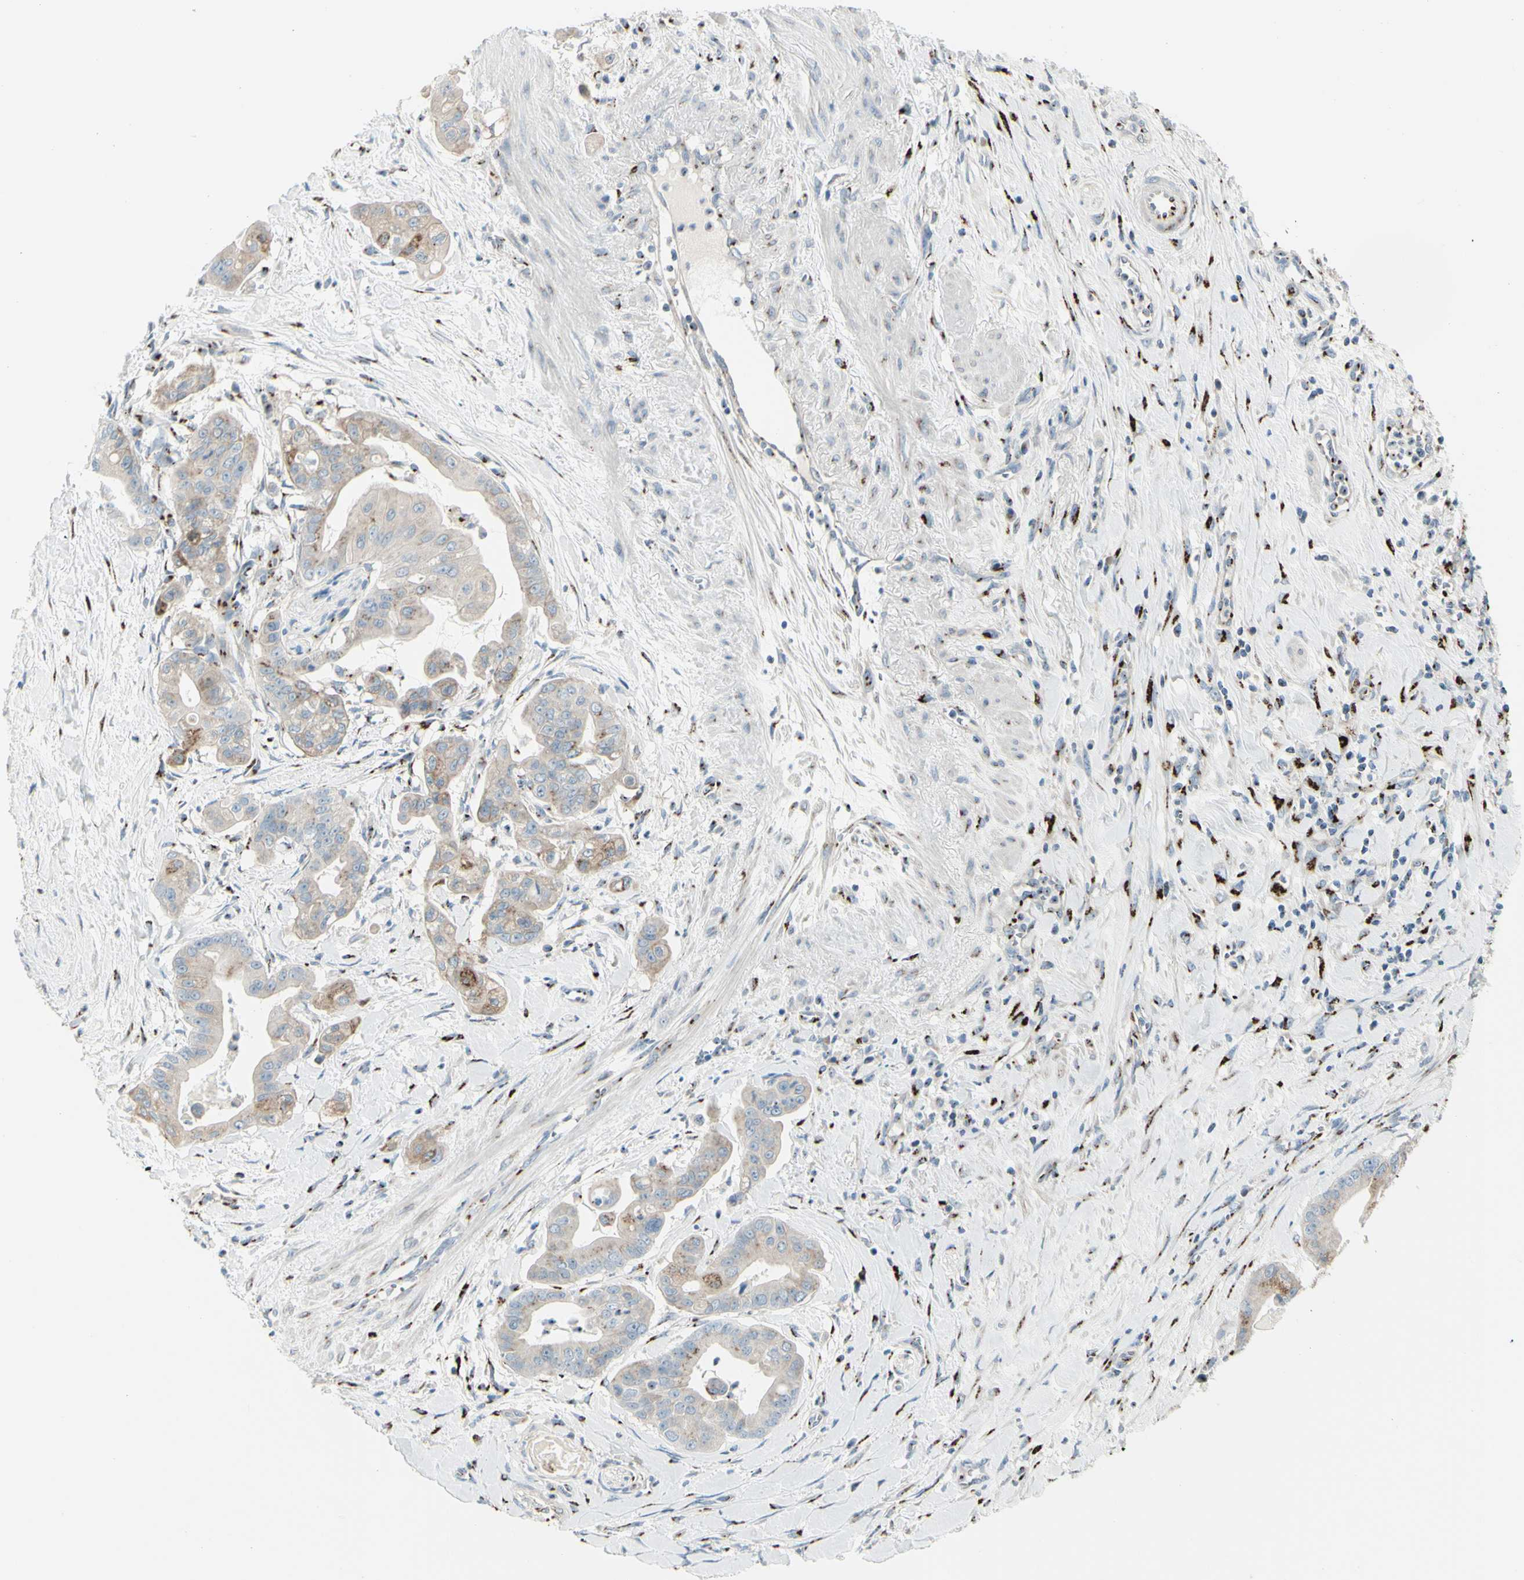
{"staining": {"intensity": "weak", "quantity": "25%-75%", "location": "cytoplasmic/membranous"}, "tissue": "pancreatic cancer", "cell_type": "Tumor cells", "image_type": "cancer", "snomed": [{"axis": "morphology", "description": "Adenocarcinoma, NOS"}, {"axis": "topography", "description": "Pancreas"}], "caption": "DAB immunohistochemical staining of pancreatic cancer shows weak cytoplasmic/membranous protein positivity in approximately 25%-75% of tumor cells. Ihc stains the protein in brown and the nuclei are stained blue.", "gene": "B4GALT1", "patient": {"sex": "female", "age": 75}}